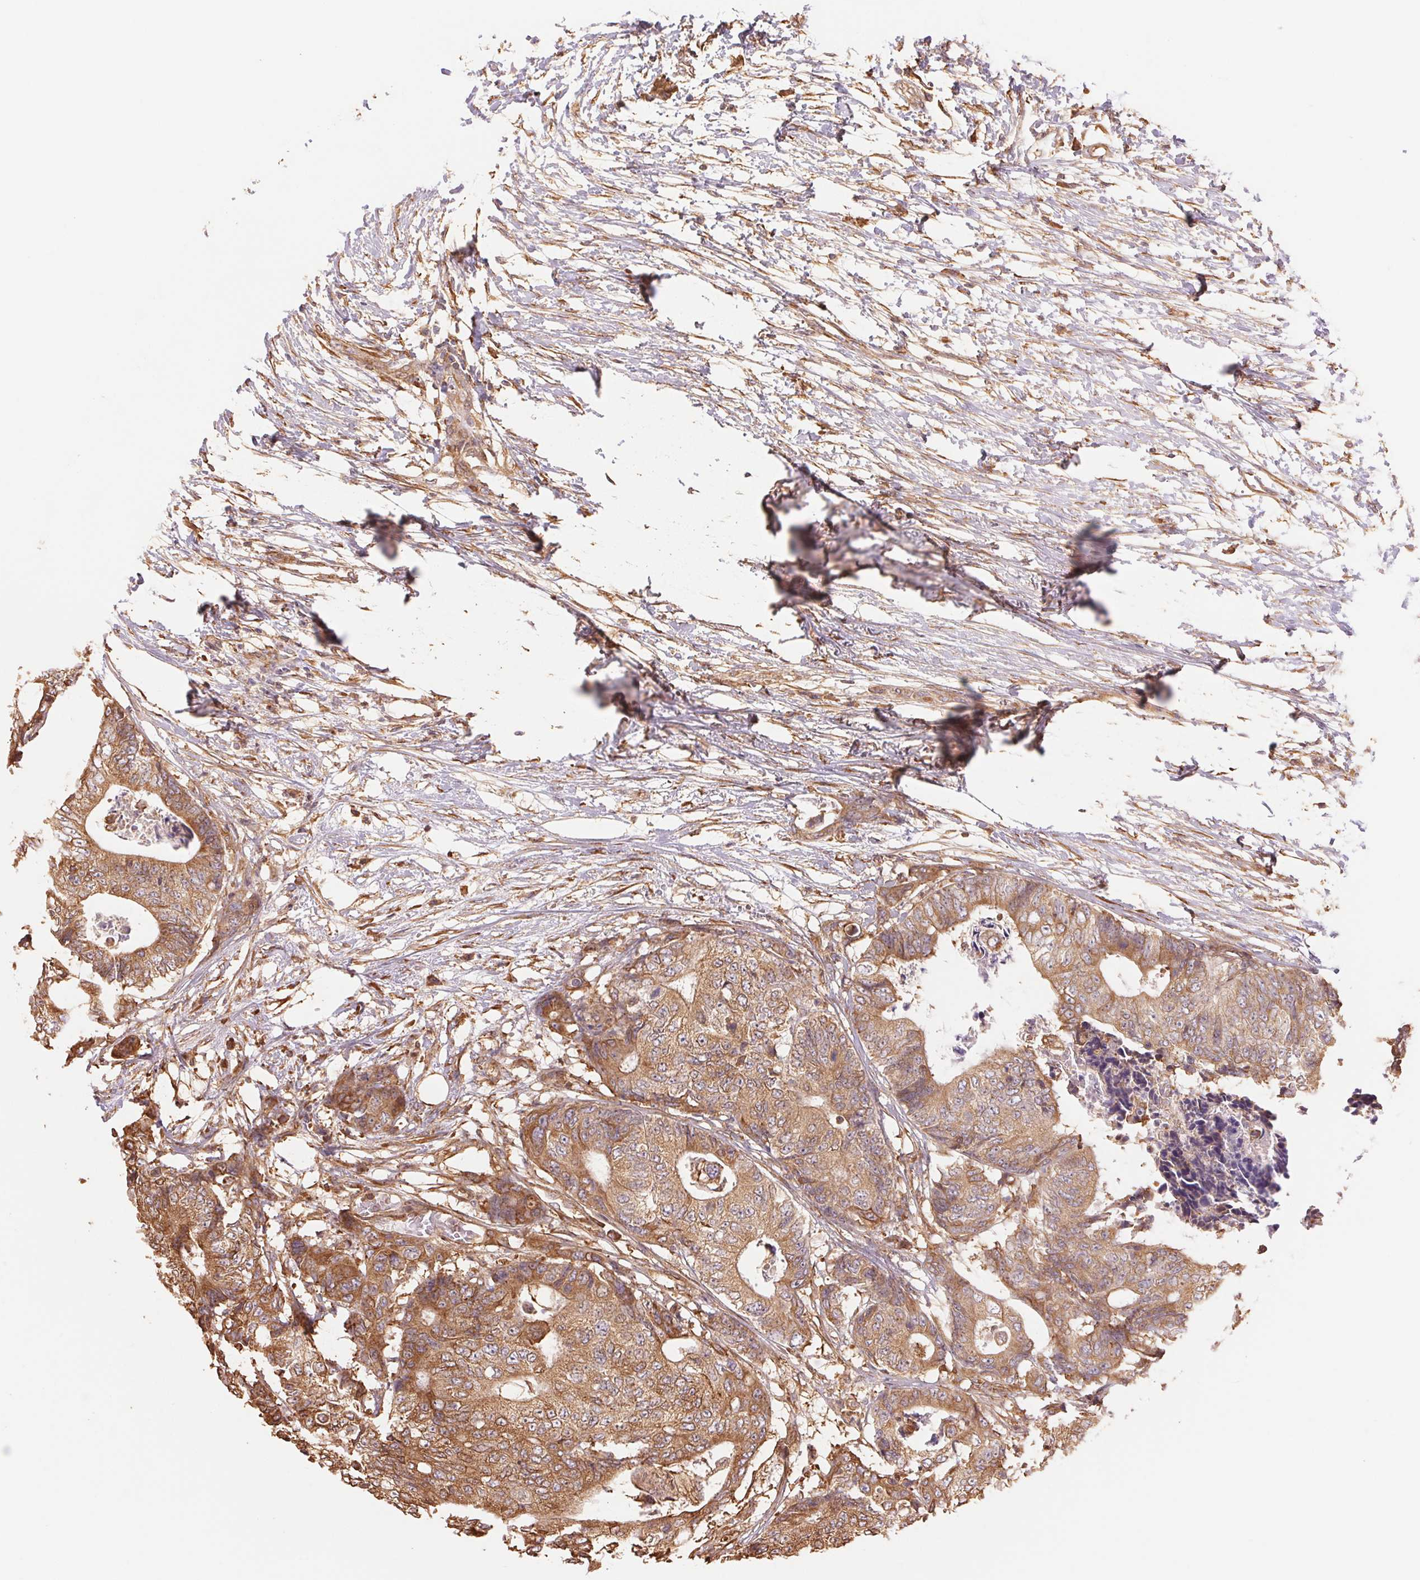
{"staining": {"intensity": "moderate", "quantity": ">75%", "location": "cytoplasmic/membranous"}, "tissue": "colorectal cancer", "cell_type": "Tumor cells", "image_type": "cancer", "snomed": [{"axis": "morphology", "description": "Adenocarcinoma, NOS"}, {"axis": "topography", "description": "Colon"}], "caption": "Brown immunohistochemical staining in human adenocarcinoma (colorectal) reveals moderate cytoplasmic/membranous staining in about >75% of tumor cells. Using DAB (3,3'-diaminobenzidine) (brown) and hematoxylin (blue) stains, captured at high magnification using brightfield microscopy.", "gene": "C6orf163", "patient": {"sex": "female", "age": 48}}